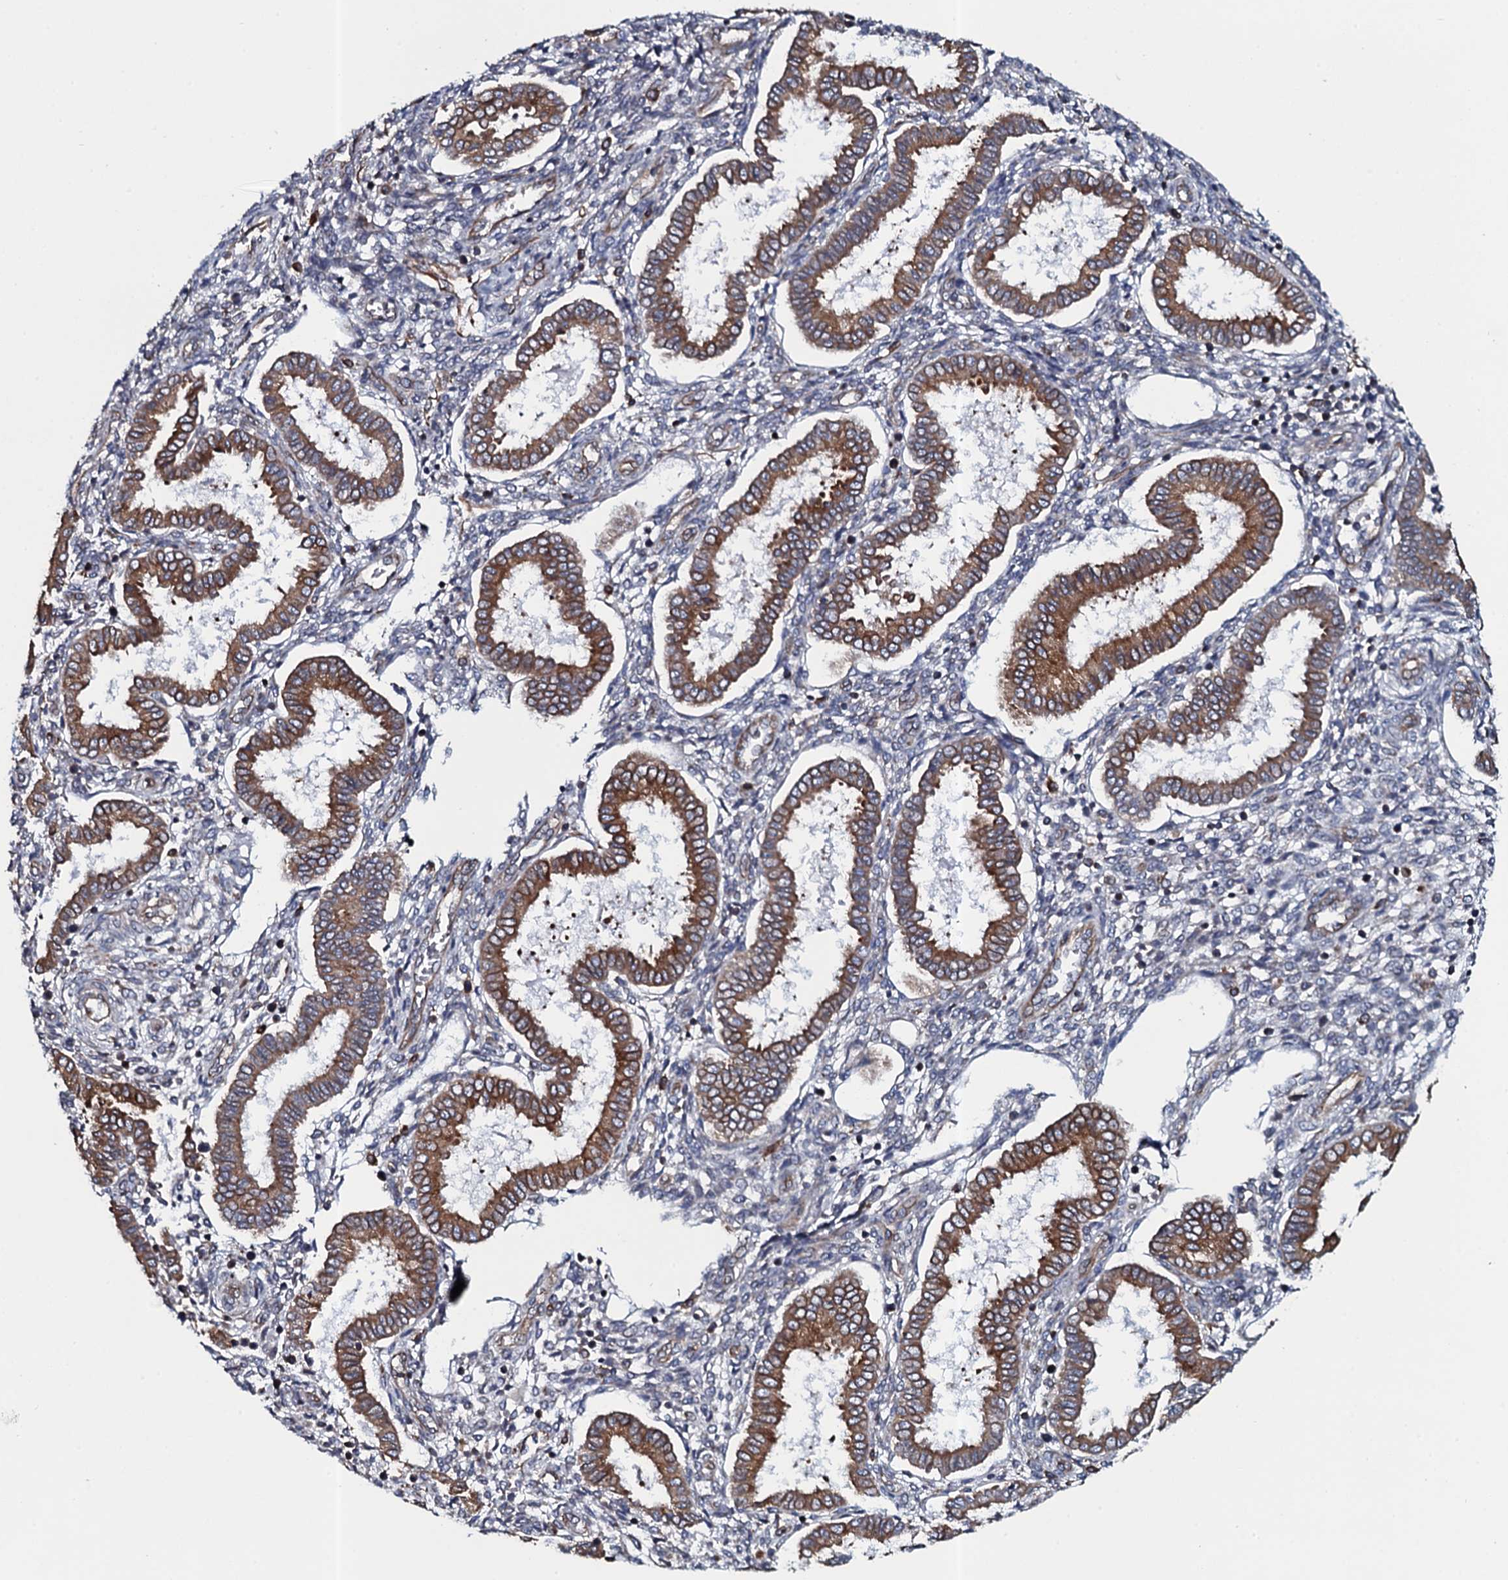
{"staining": {"intensity": "negative", "quantity": "none", "location": "none"}, "tissue": "endometrium", "cell_type": "Cells in endometrial stroma", "image_type": "normal", "snomed": [{"axis": "morphology", "description": "Normal tissue, NOS"}, {"axis": "topography", "description": "Endometrium"}], "caption": "Unremarkable endometrium was stained to show a protein in brown. There is no significant positivity in cells in endometrial stroma. Brightfield microscopy of IHC stained with DAB (brown) and hematoxylin (blue), captured at high magnification.", "gene": "TMEM151A", "patient": {"sex": "female", "age": 24}}